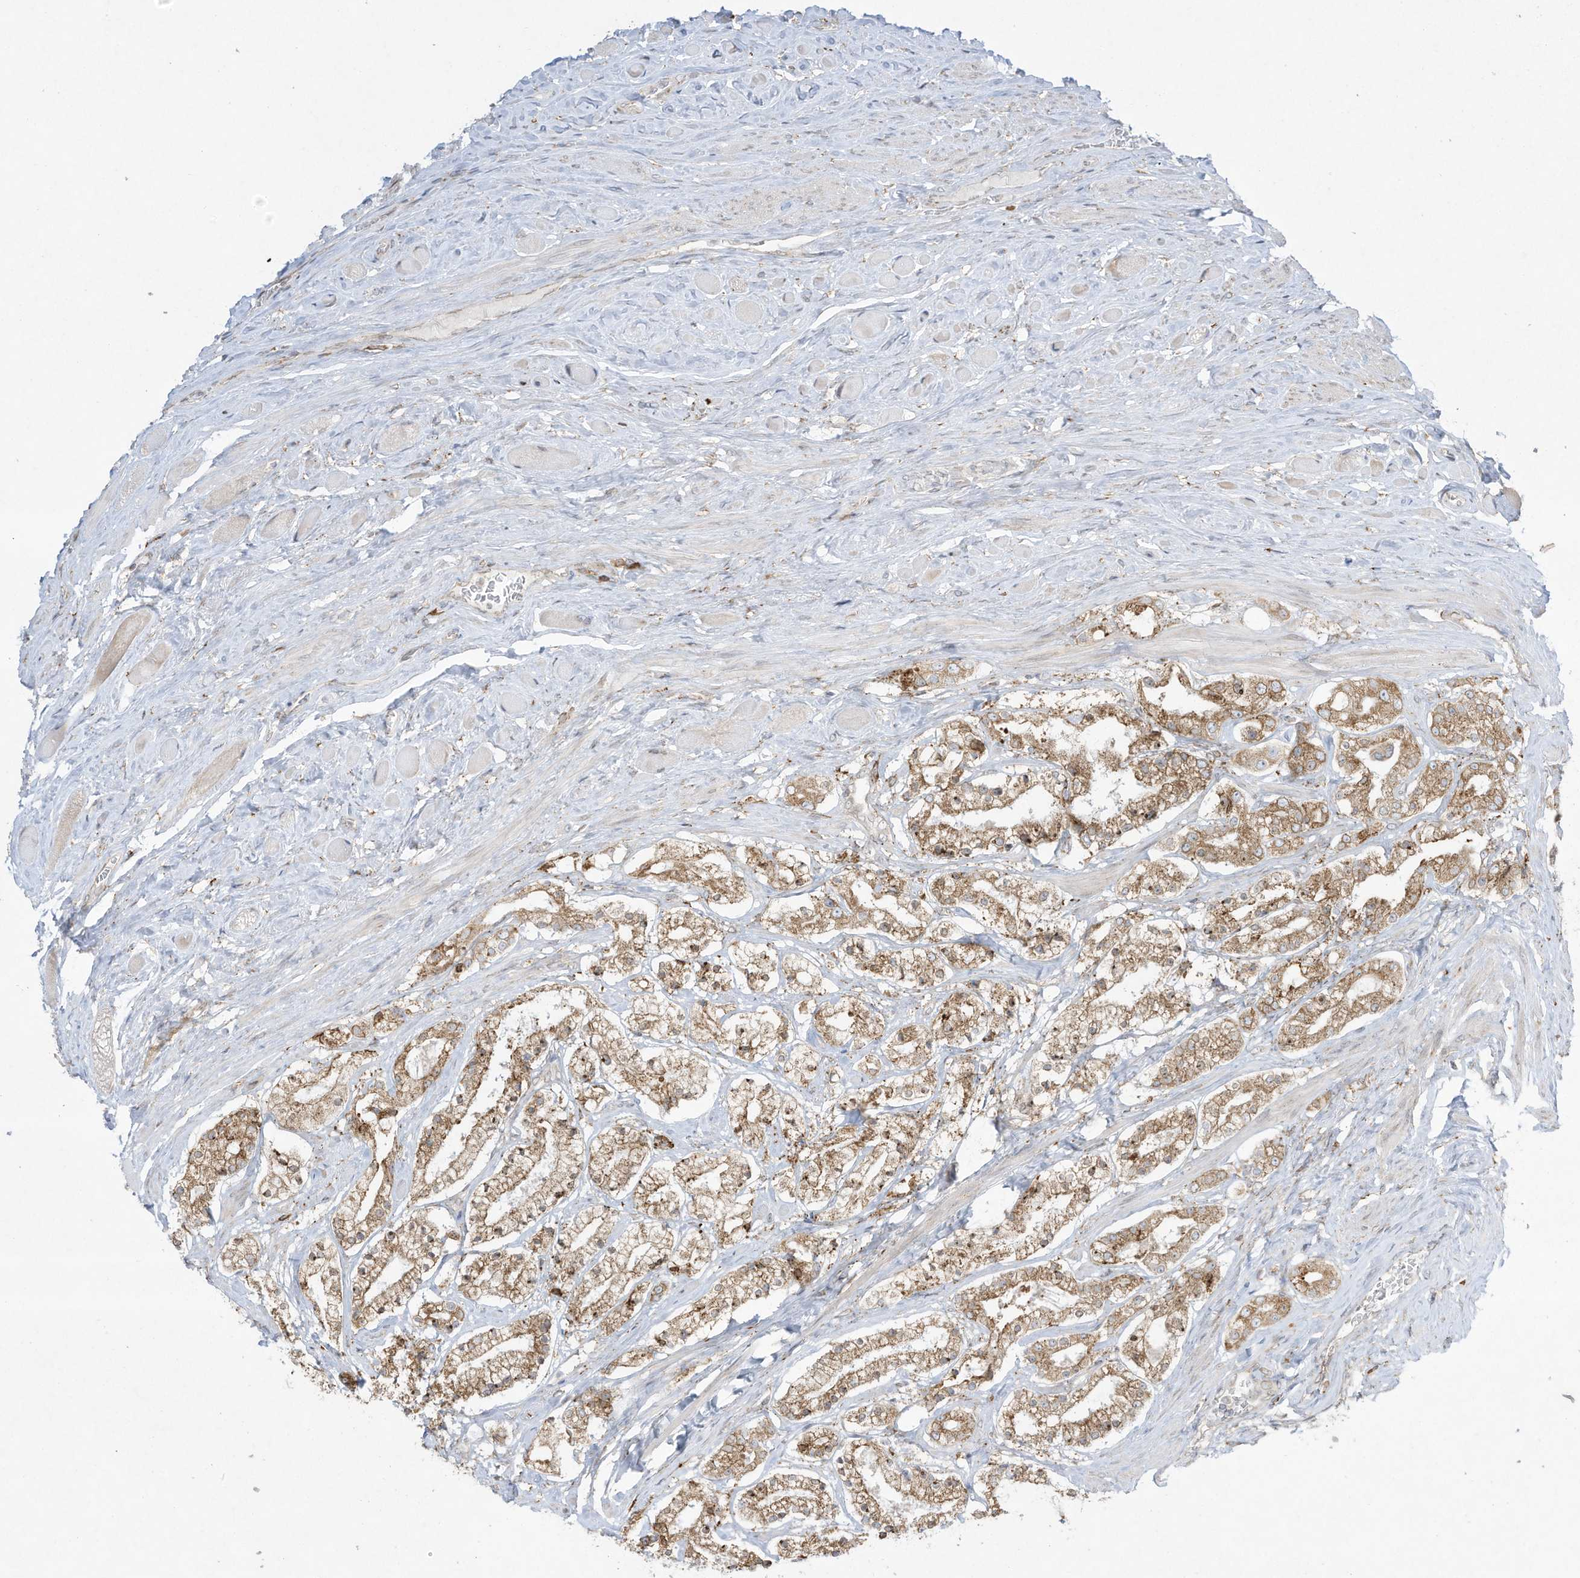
{"staining": {"intensity": "moderate", "quantity": "25%-75%", "location": "cytoplasmic/membranous"}, "tissue": "prostate cancer", "cell_type": "Tumor cells", "image_type": "cancer", "snomed": [{"axis": "morphology", "description": "Adenocarcinoma, High grade"}, {"axis": "topography", "description": "Prostate"}], "caption": "Immunohistochemistry (IHC) photomicrograph of adenocarcinoma (high-grade) (prostate) stained for a protein (brown), which exhibits medium levels of moderate cytoplasmic/membranous expression in about 25%-75% of tumor cells.", "gene": "PTK6", "patient": {"sex": "male", "age": 64}}